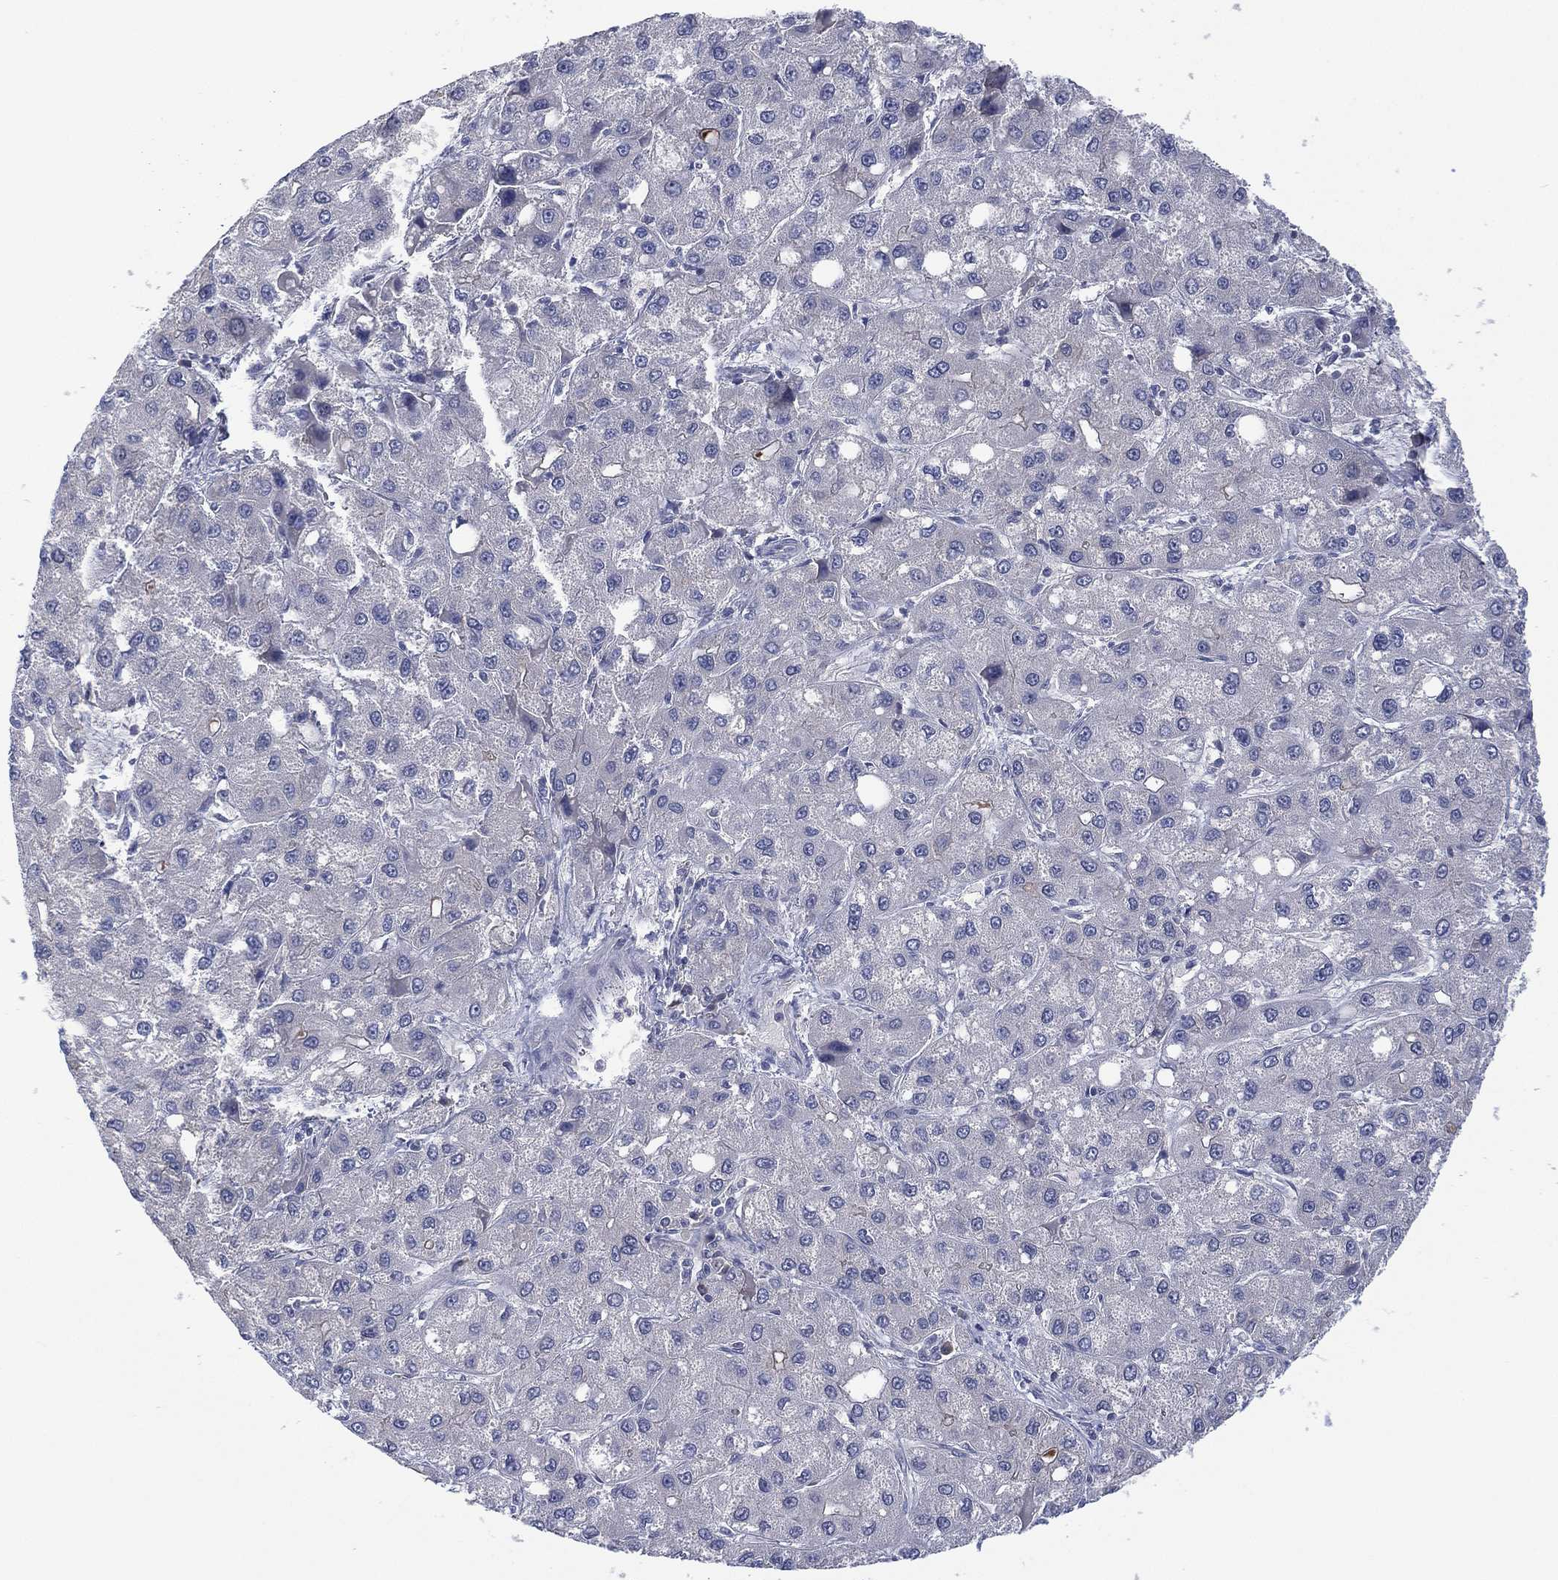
{"staining": {"intensity": "negative", "quantity": "none", "location": "none"}, "tissue": "liver cancer", "cell_type": "Tumor cells", "image_type": "cancer", "snomed": [{"axis": "morphology", "description": "Carcinoma, Hepatocellular, NOS"}, {"axis": "topography", "description": "Liver"}], "caption": "DAB immunohistochemical staining of liver cancer (hepatocellular carcinoma) demonstrates no significant positivity in tumor cells.", "gene": "MPP7", "patient": {"sex": "male", "age": 73}}